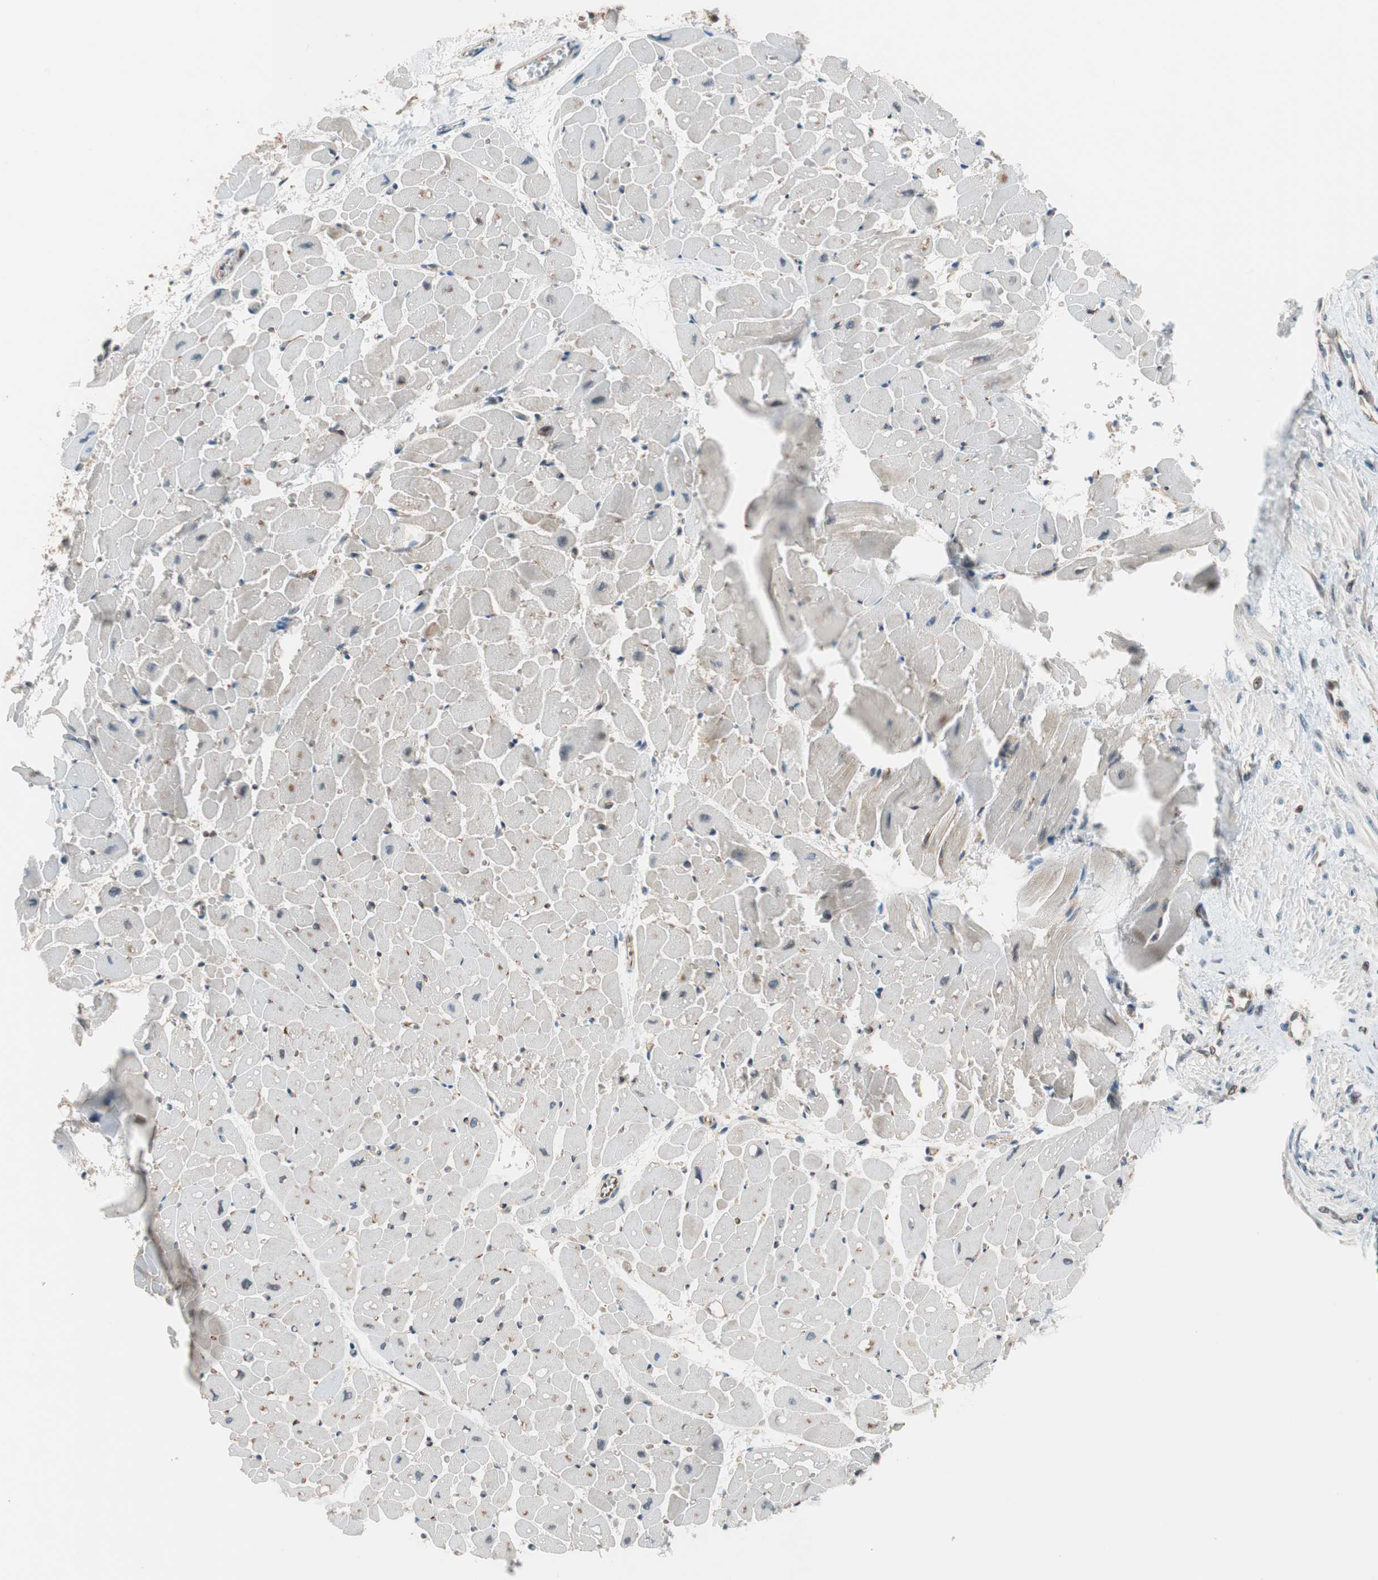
{"staining": {"intensity": "weak", "quantity": "<25%", "location": "cytoplasmic/membranous,nuclear"}, "tissue": "heart muscle", "cell_type": "Cardiomyocytes", "image_type": "normal", "snomed": [{"axis": "morphology", "description": "Normal tissue, NOS"}, {"axis": "topography", "description": "Heart"}], "caption": "Cardiomyocytes show no significant staining in benign heart muscle. (DAB IHC visualized using brightfield microscopy, high magnification).", "gene": "P3R3URF", "patient": {"sex": "male", "age": 45}}